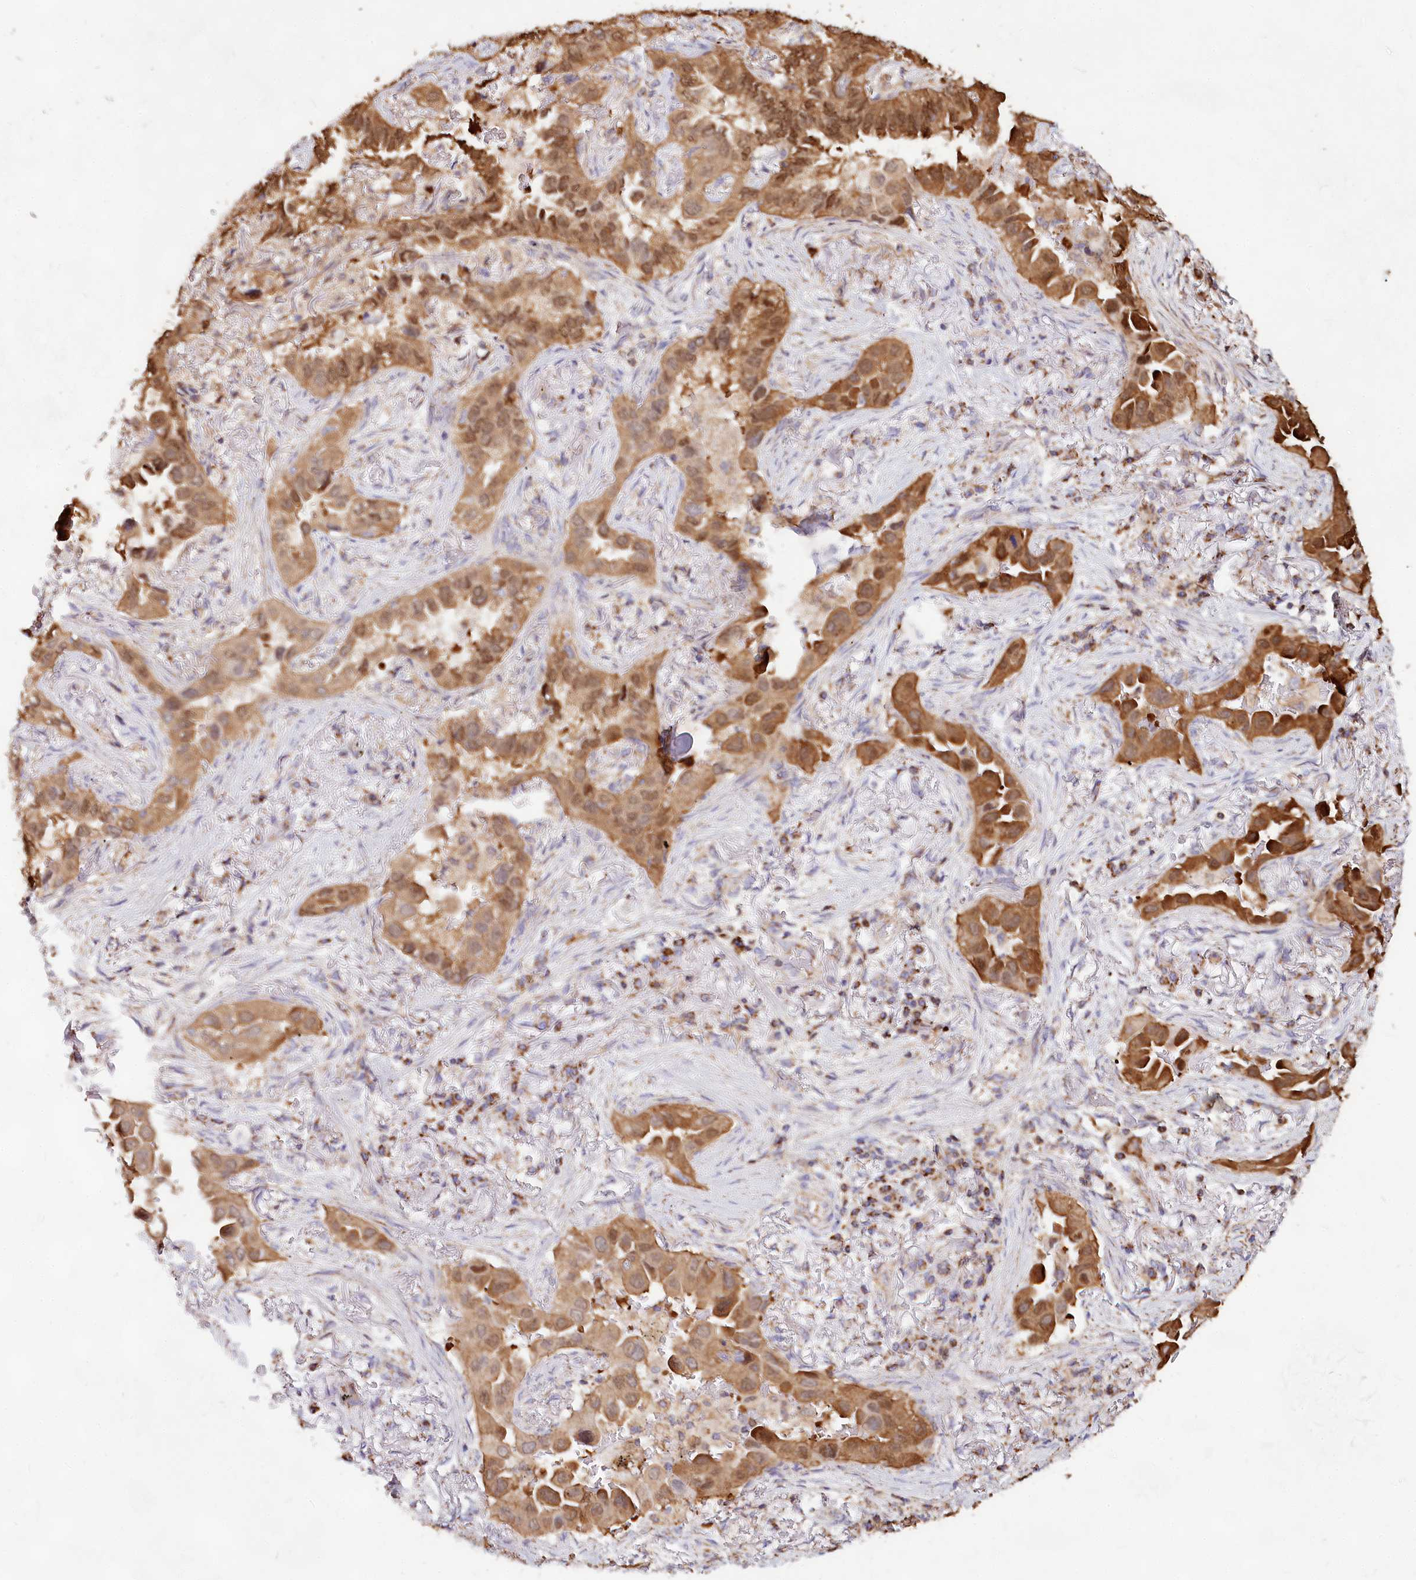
{"staining": {"intensity": "moderate", "quantity": ">75%", "location": "cytoplasmic/membranous"}, "tissue": "lung cancer", "cell_type": "Tumor cells", "image_type": "cancer", "snomed": [{"axis": "morphology", "description": "Adenocarcinoma, NOS"}, {"axis": "topography", "description": "Lung"}], "caption": "IHC (DAB) staining of lung adenocarcinoma exhibits moderate cytoplasmic/membranous protein positivity in about >75% of tumor cells. Immunohistochemistry stains the protein of interest in brown and the nuclei are stained blue.", "gene": "TASOR2", "patient": {"sex": "female", "age": 76}}